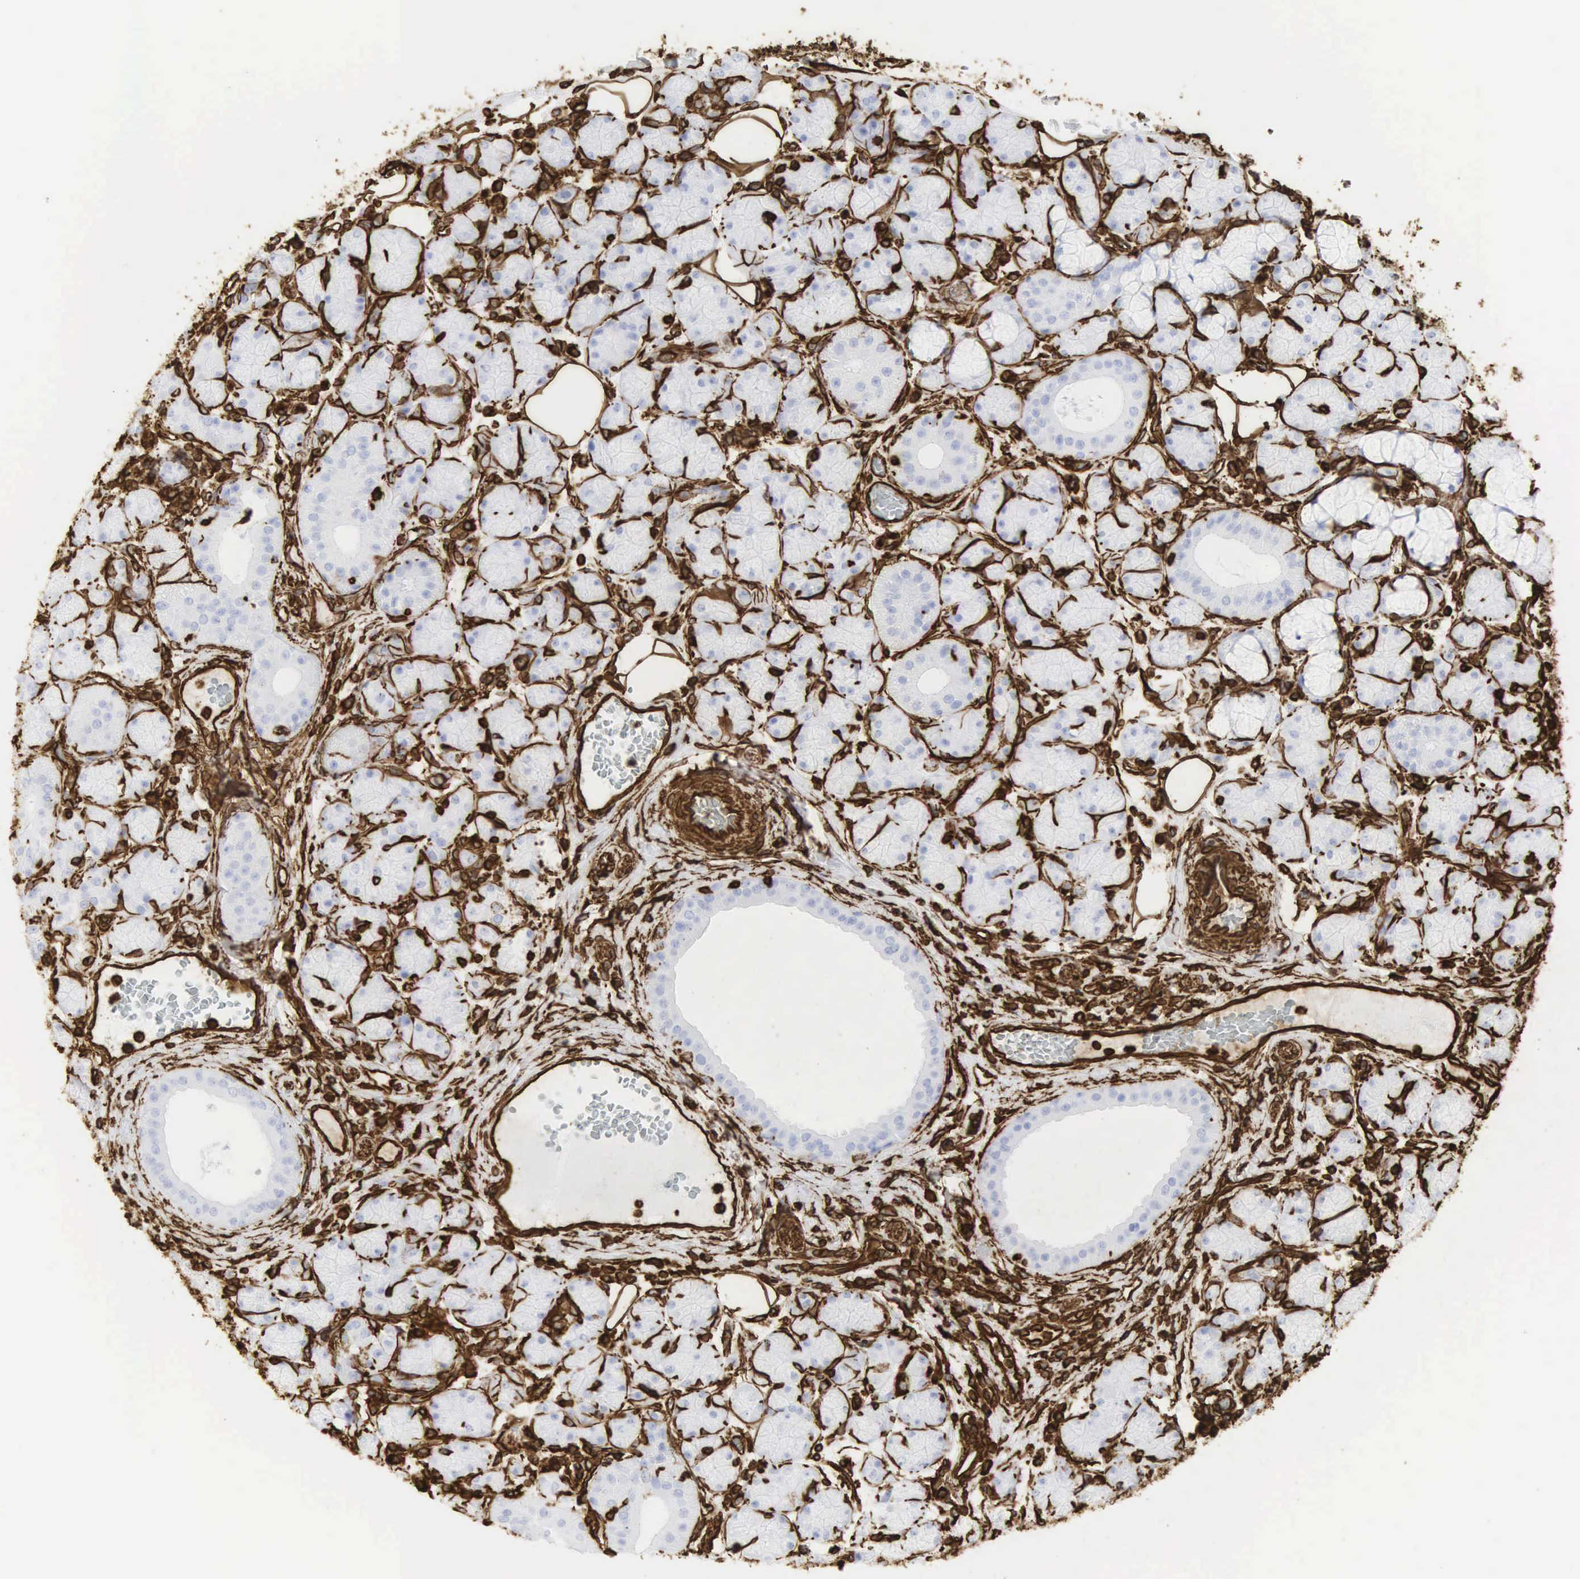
{"staining": {"intensity": "negative", "quantity": "none", "location": "none"}, "tissue": "salivary gland", "cell_type": "Glandular cells", "image_type": "normal", "snomed": [{"axis": "morphology", "description": "Normal tissue, NOS"}, {"axis": "topography", "description": "Salivary gland"}], "caption": "This is an IHC image of normal human salivary gland. There is no expression in glandular cells.", "gene": "VIM", "patient": {"sex": "male", "age": 54}}